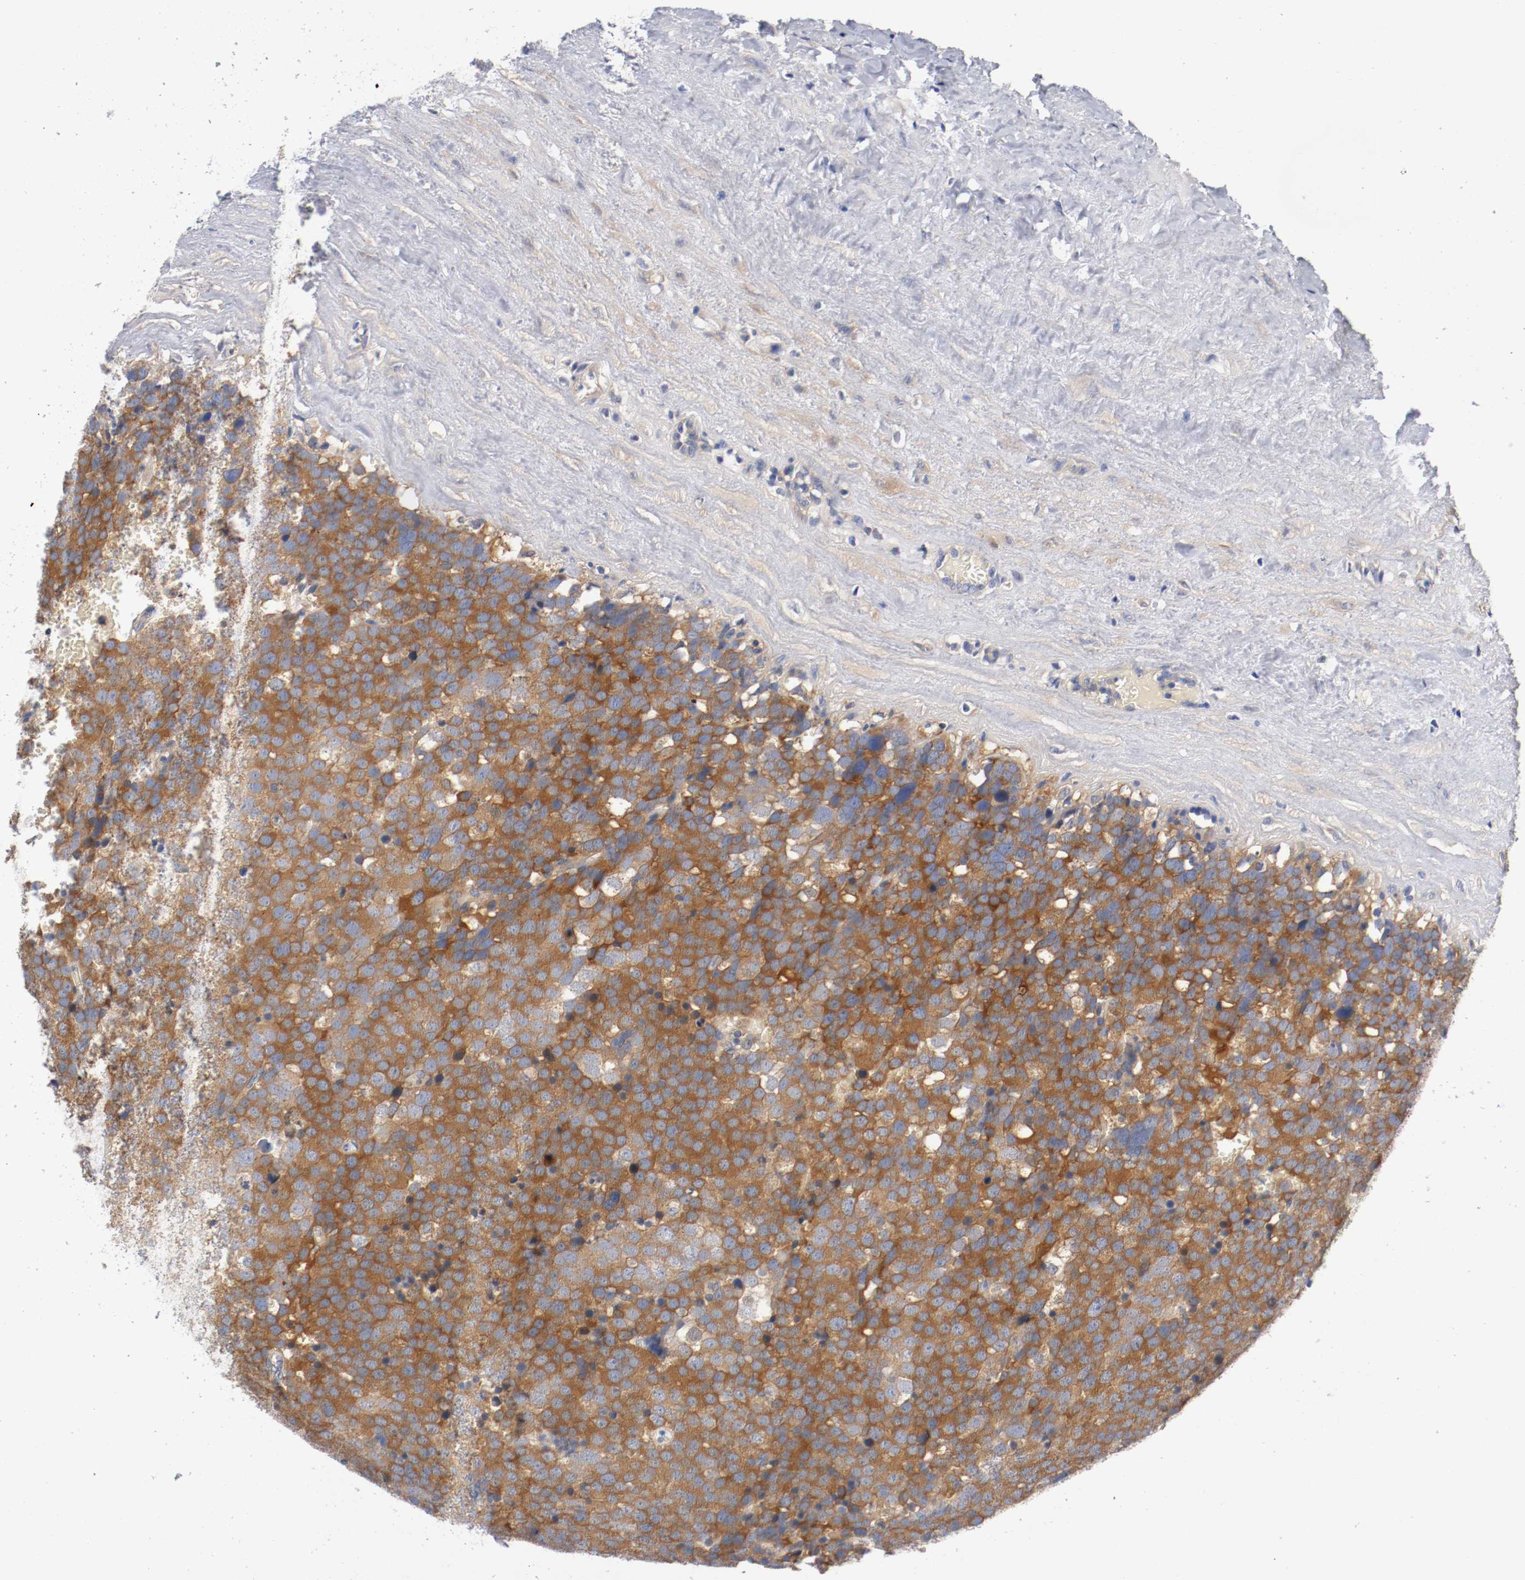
{"staining": {"intensity": "strong", "quantity": ">75%", "location": "cytoplasmic/membranous"}, "tissue": "testis cancer", "cell_type": "Tumor cells", "image_type": "cancer", "snomed": [{"axis": "morphology", "description": "Seminoma, NOS"}, {"axis": "topography", "description": "Testis"}], "caption": "Immunohistochemical staining of human testis cancer shows high levels of strong cytoplasmic/membranous protein positivity in approximately >75% of tumor cells. (IHC, brightfield microscopy, high magnification).", "gene": "HGS", "patient": {"sex": "male", "age": 71}}